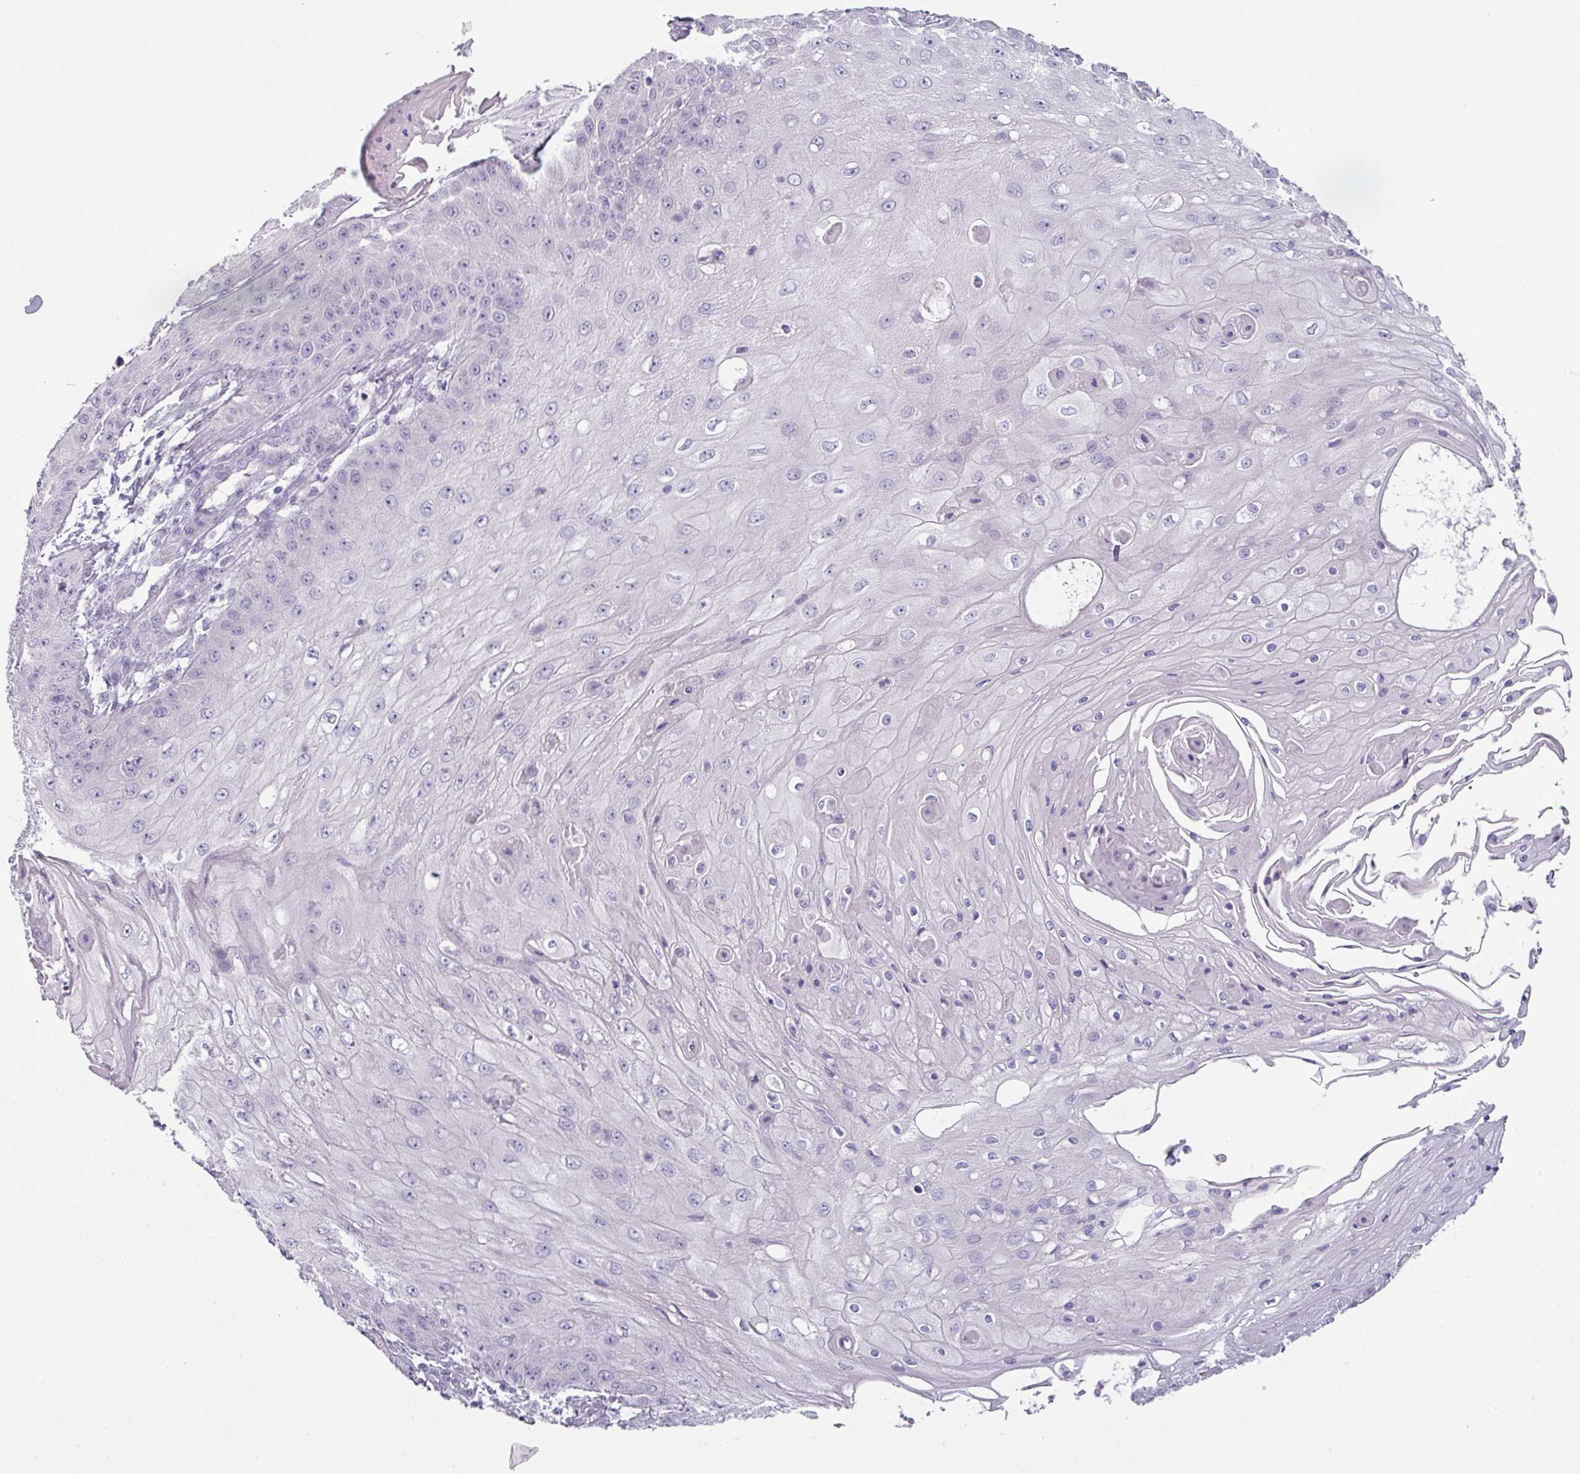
{"staining": {"intensity": "negative", "quantity": "none", "location": "none"}, "tissue": "skin cancer", "cell_type": "Tumor cells", "image_type": "cancer", "snomed": [{"axis": "morphology", "description": "Squamous cell carcinoma, NOS"}, {"axis": "topography", "description": "Skin"}], "caption": "Tumor cells show no significant protein expression in skin cancer.", "gene": "SLC17A7", "patient": {"sex": "male", "age": 70}}